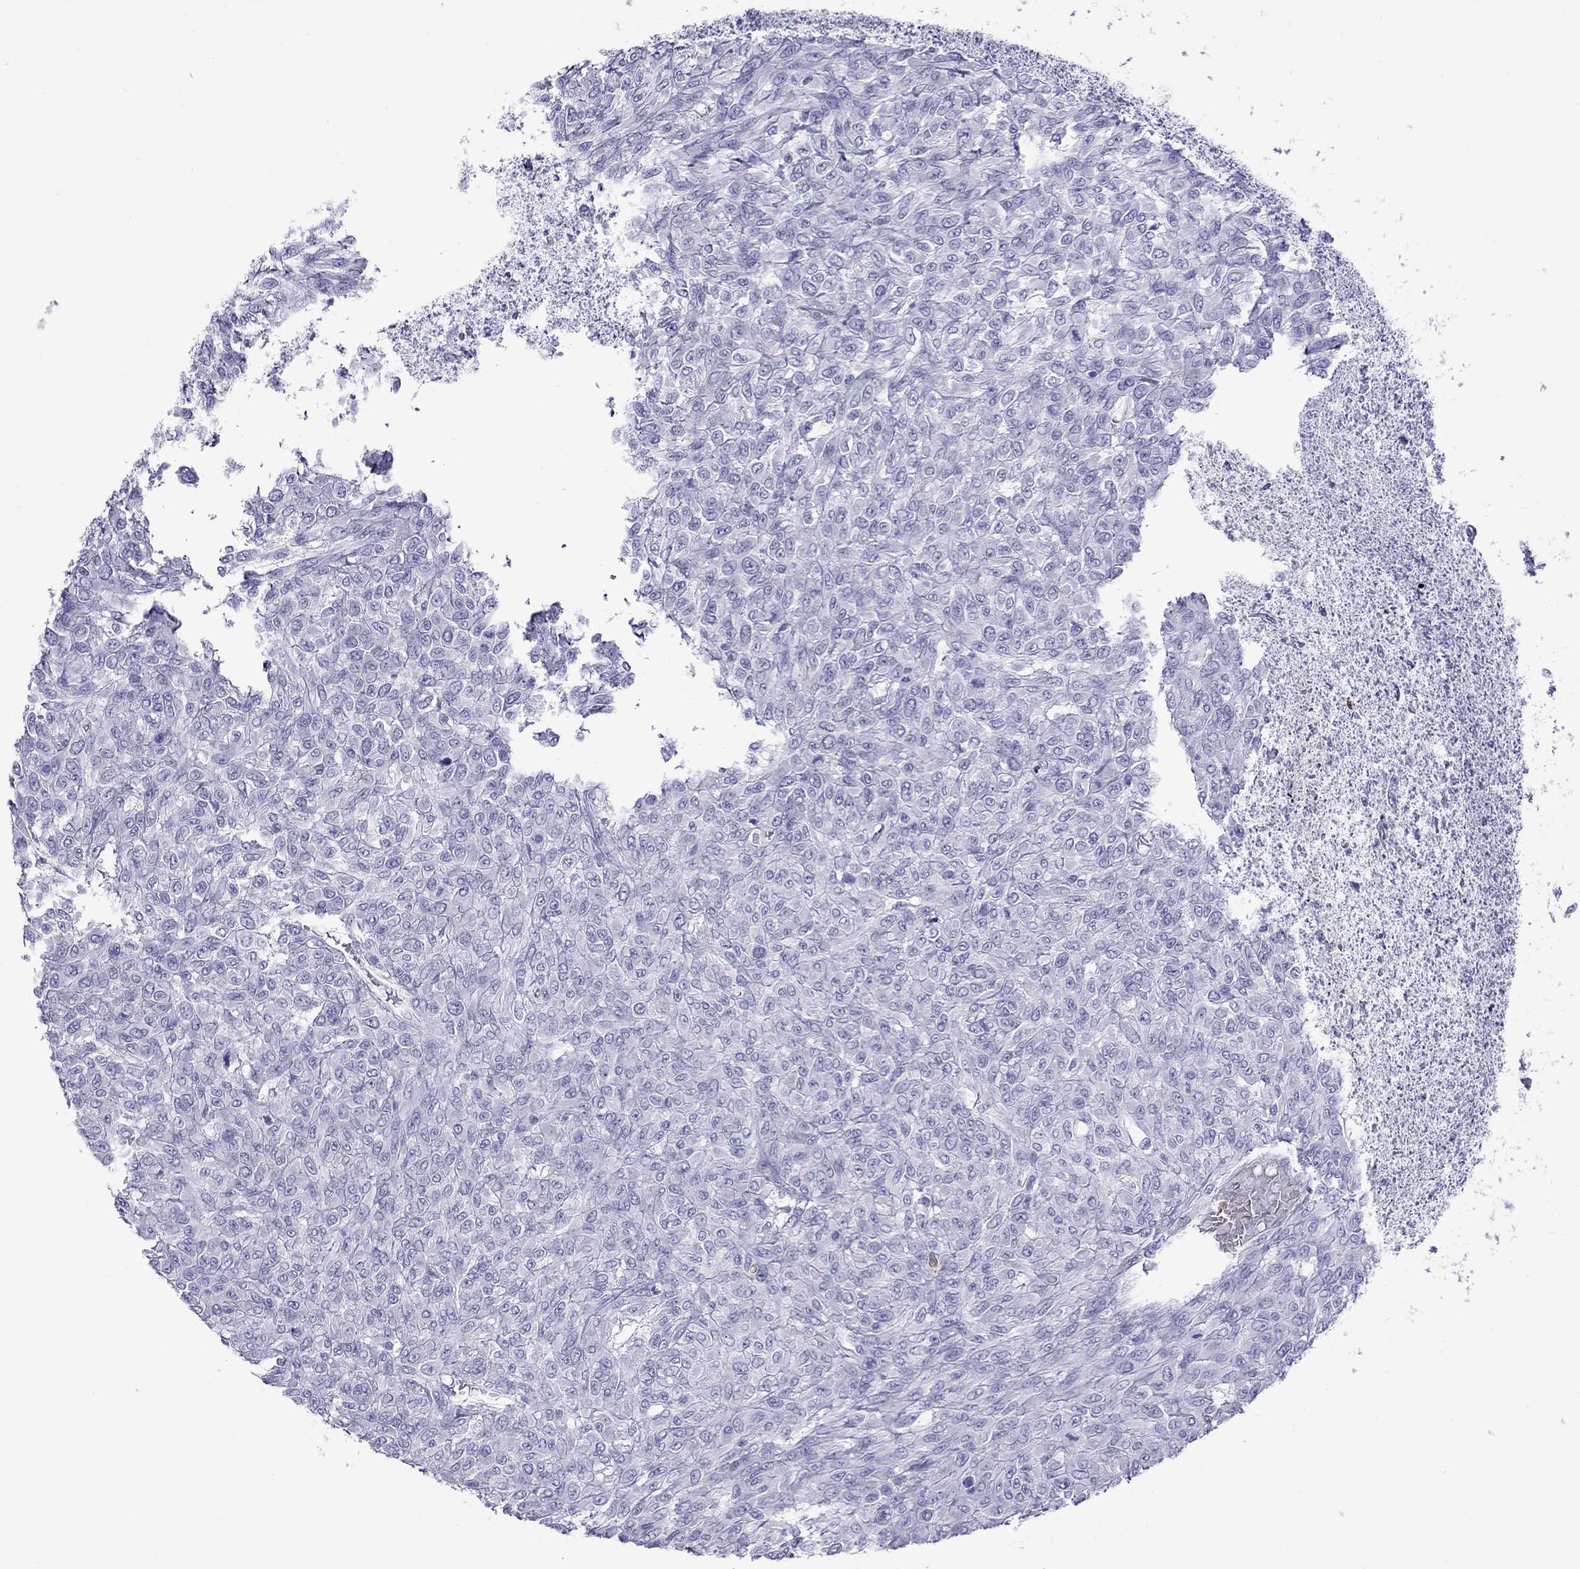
{"staining": {"intensity": "negative", "quantity": "none", "location": "none"}, "tissue": "renal cancer", "cell_type": "Tumor cells", "image_type": "cancer", "snomed": [{"axis": "morphology", "description": "Adenocarcinoma, NOS"}, {"axis": "topography", "description": "Kidney"}], "caption": "Immunohistochemical staining of renal adenocarcinoma shows no significant positivity in tumor cells.", "gene": "SLAMF1", "patient": {"sex": "male", "age": 58}}